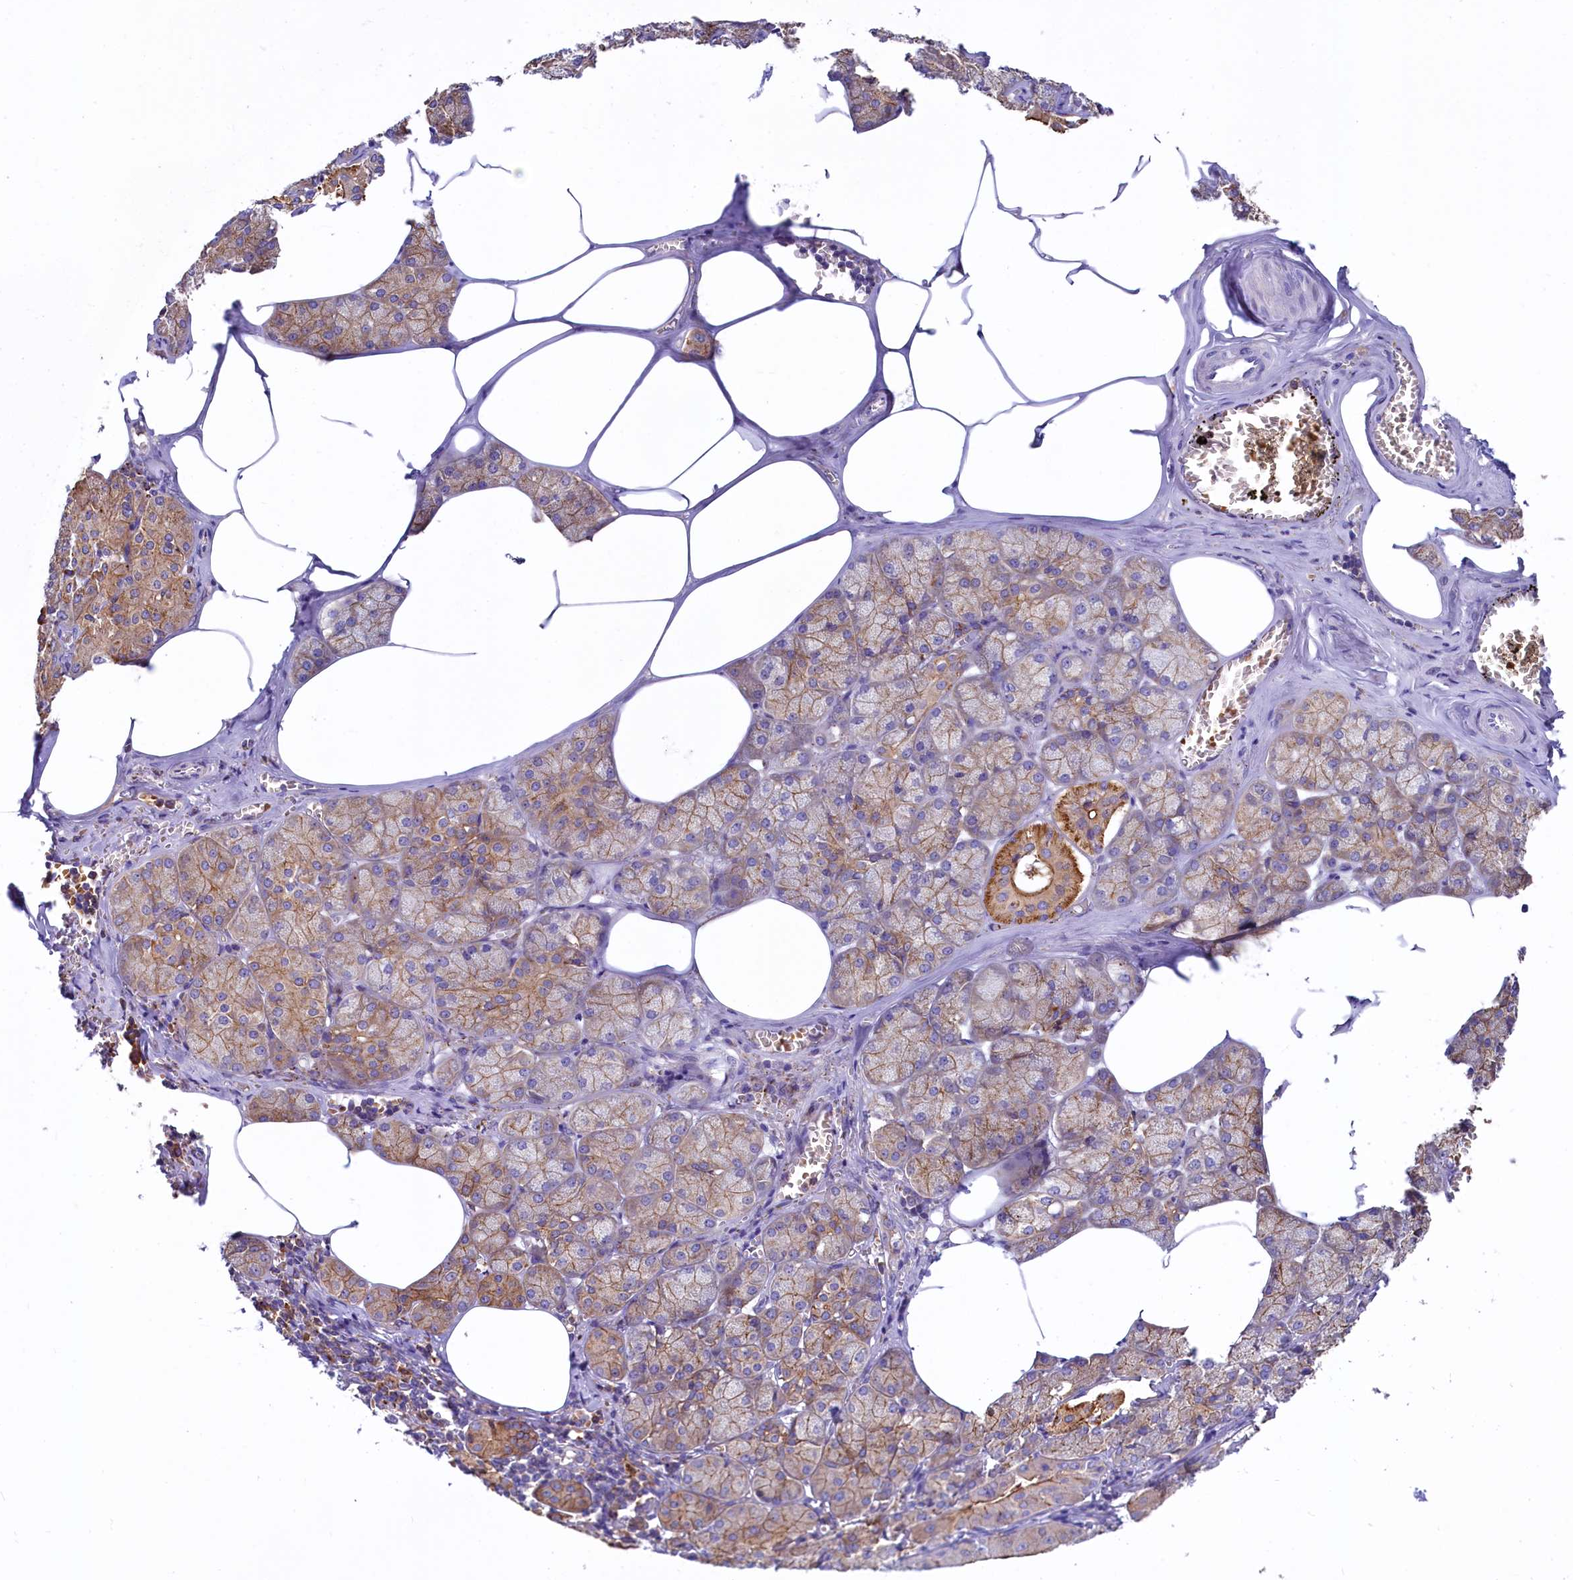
{"staining": {"intensity": "moderate", "quantity": ">75%", "location": "cytoplasmic/membranous"}, "tissue": "salivary gland", "cell_type": "Glandular cells", "image_type": "normal", "snomed": [{"axis": "morphology", "description": "Normal tissue, NOS"}, {"axis": "topography", "description": "Salivary gland"}], "caption": "High-magnification brightfield microscopy of normal salivary gland stained with DAB (brown) and counterstained with hematoxylin (blue). glandular cells exhibit moderate cytoplasmic/membranous expression is appreciated in about>75% of cells. Ihc stains the protein in brown and the nuclei are stained blue.", "gene": "HPS6", "patient": {"sex": "male", "age": 62}}